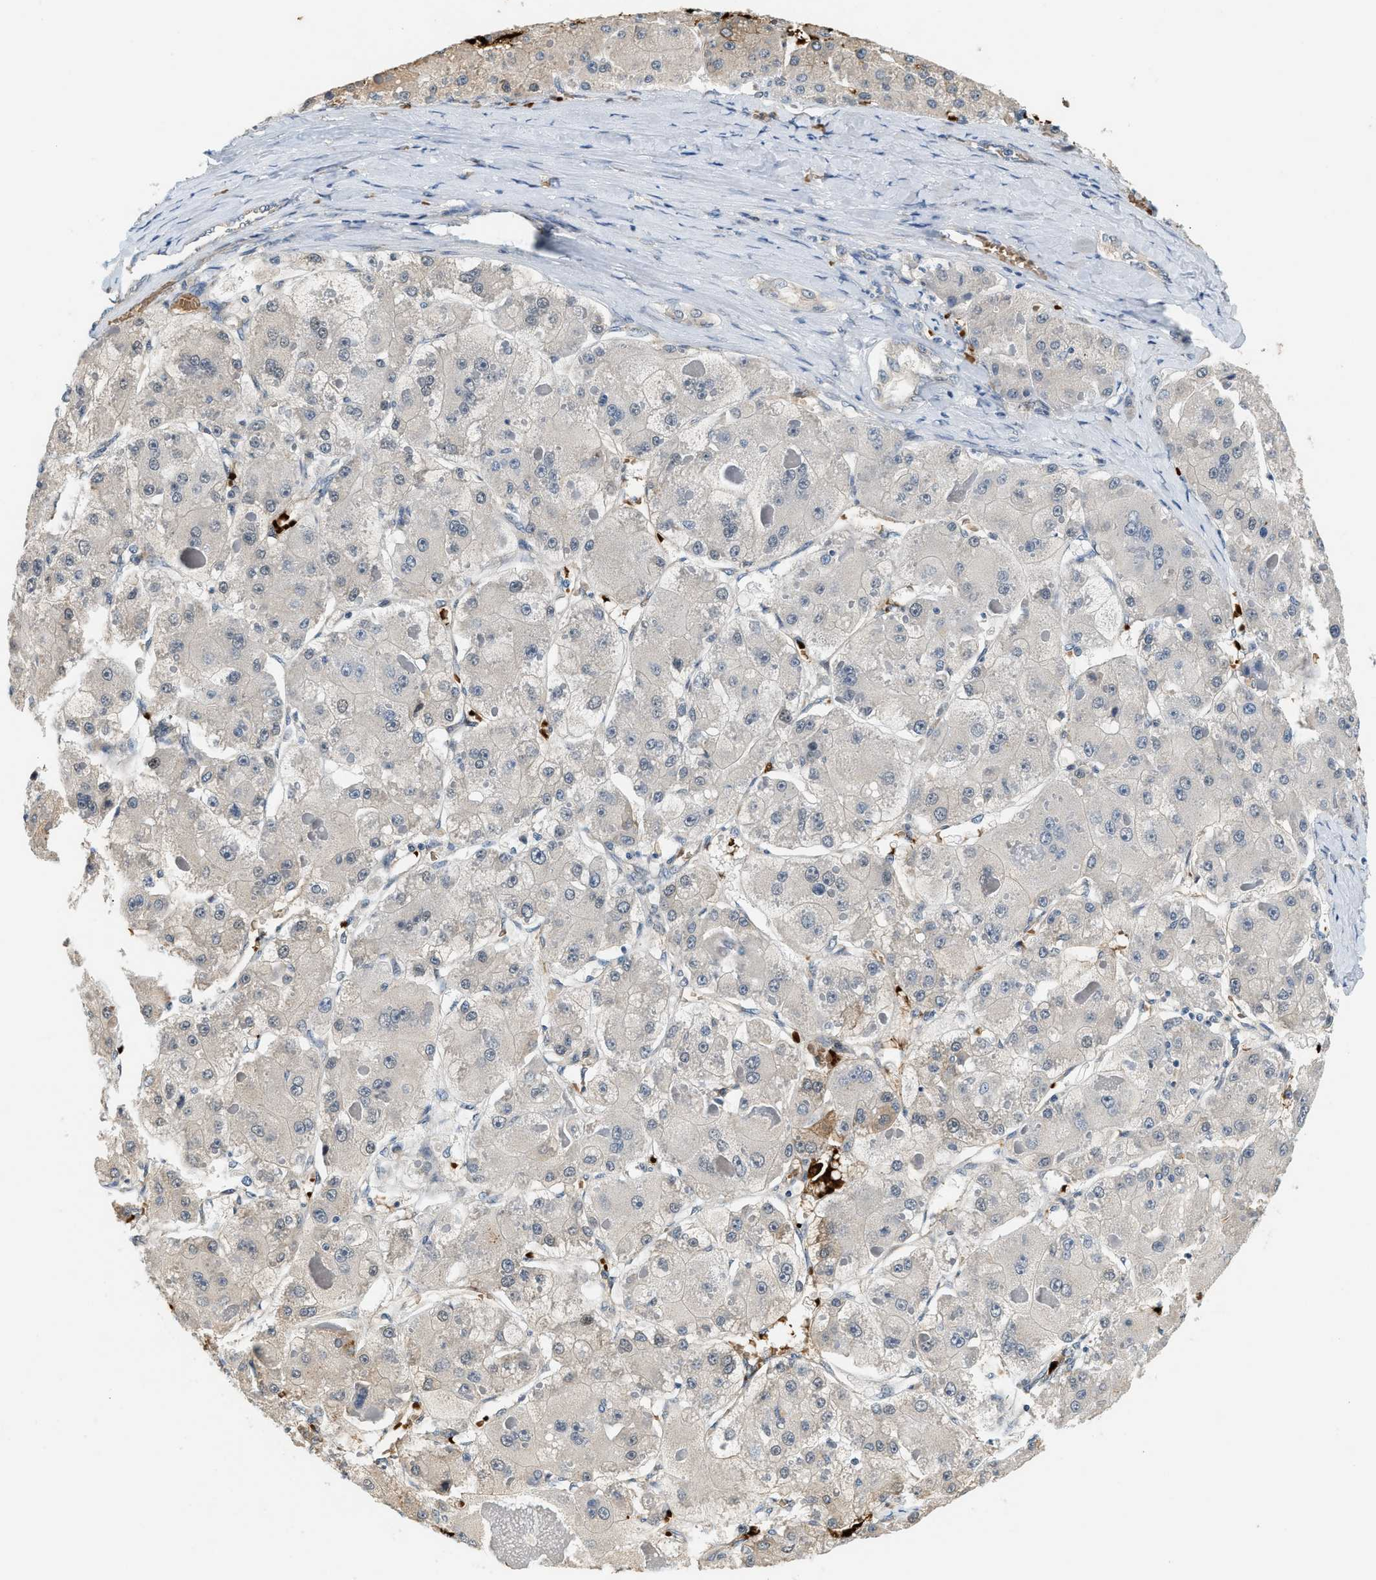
{"staining": {"intensity": "negative", "quantity": "none", "location": "none"}, "tissue": "liver cancer", "cell_type": "Tumor cells", "image_type": "cancer", "snomed": [{"axis": "morphology", "description": "Carcinoma, Hepatocellular, NOS"}, {"axis": "topography", "description": "Liver"}], "caption": "This is an immunohistochemistry histopathology image of liver cancer (hepatocellular carcinoma). There is no expression in tumor cells.", "gene": "CYTH2", "patient": {"sex": "female", "age": 73}}